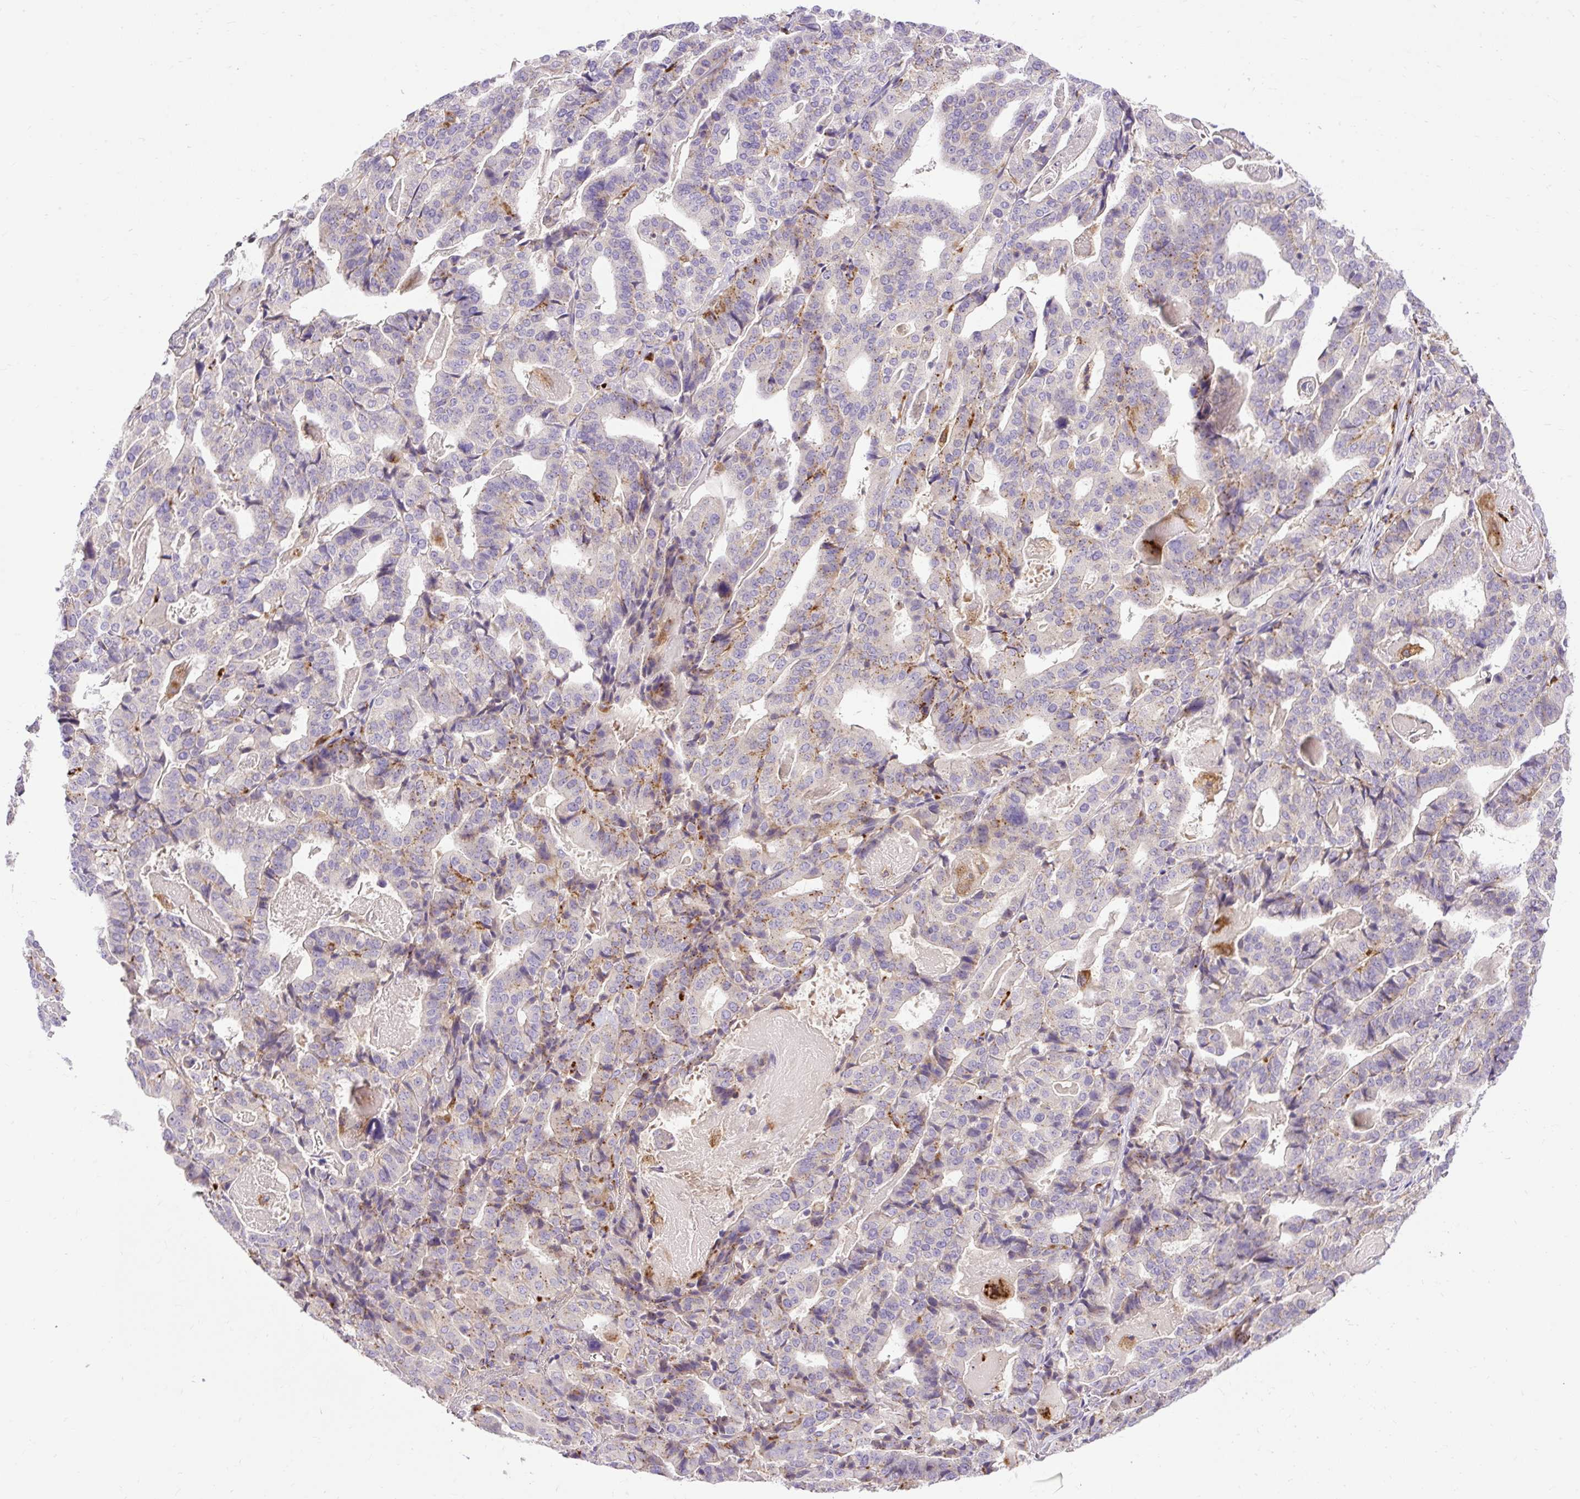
{"staining": {"intensity": "moderate", "quantity": "<25%", "location": "cytoplasmic/membranous"}, "tissue": "stomach cancer", "cell_type": "Tumor cells", "image_type": "cancer", "snomed": [{"axis": "morphology", "description": "Adenocarcinoma, NOS"}, {"axis": "topography", "description": "Stomach"}], "caption": "An immunohistochemistry (IHC) image of neoplastic tissue is shown. Protein staining in brown shows moderate cytoplasmic/membranous positivity in stomach adenocarcinoma within tumor cells.", "gene": "HEXB", "patient": {"sex": "male", "age": 48}}